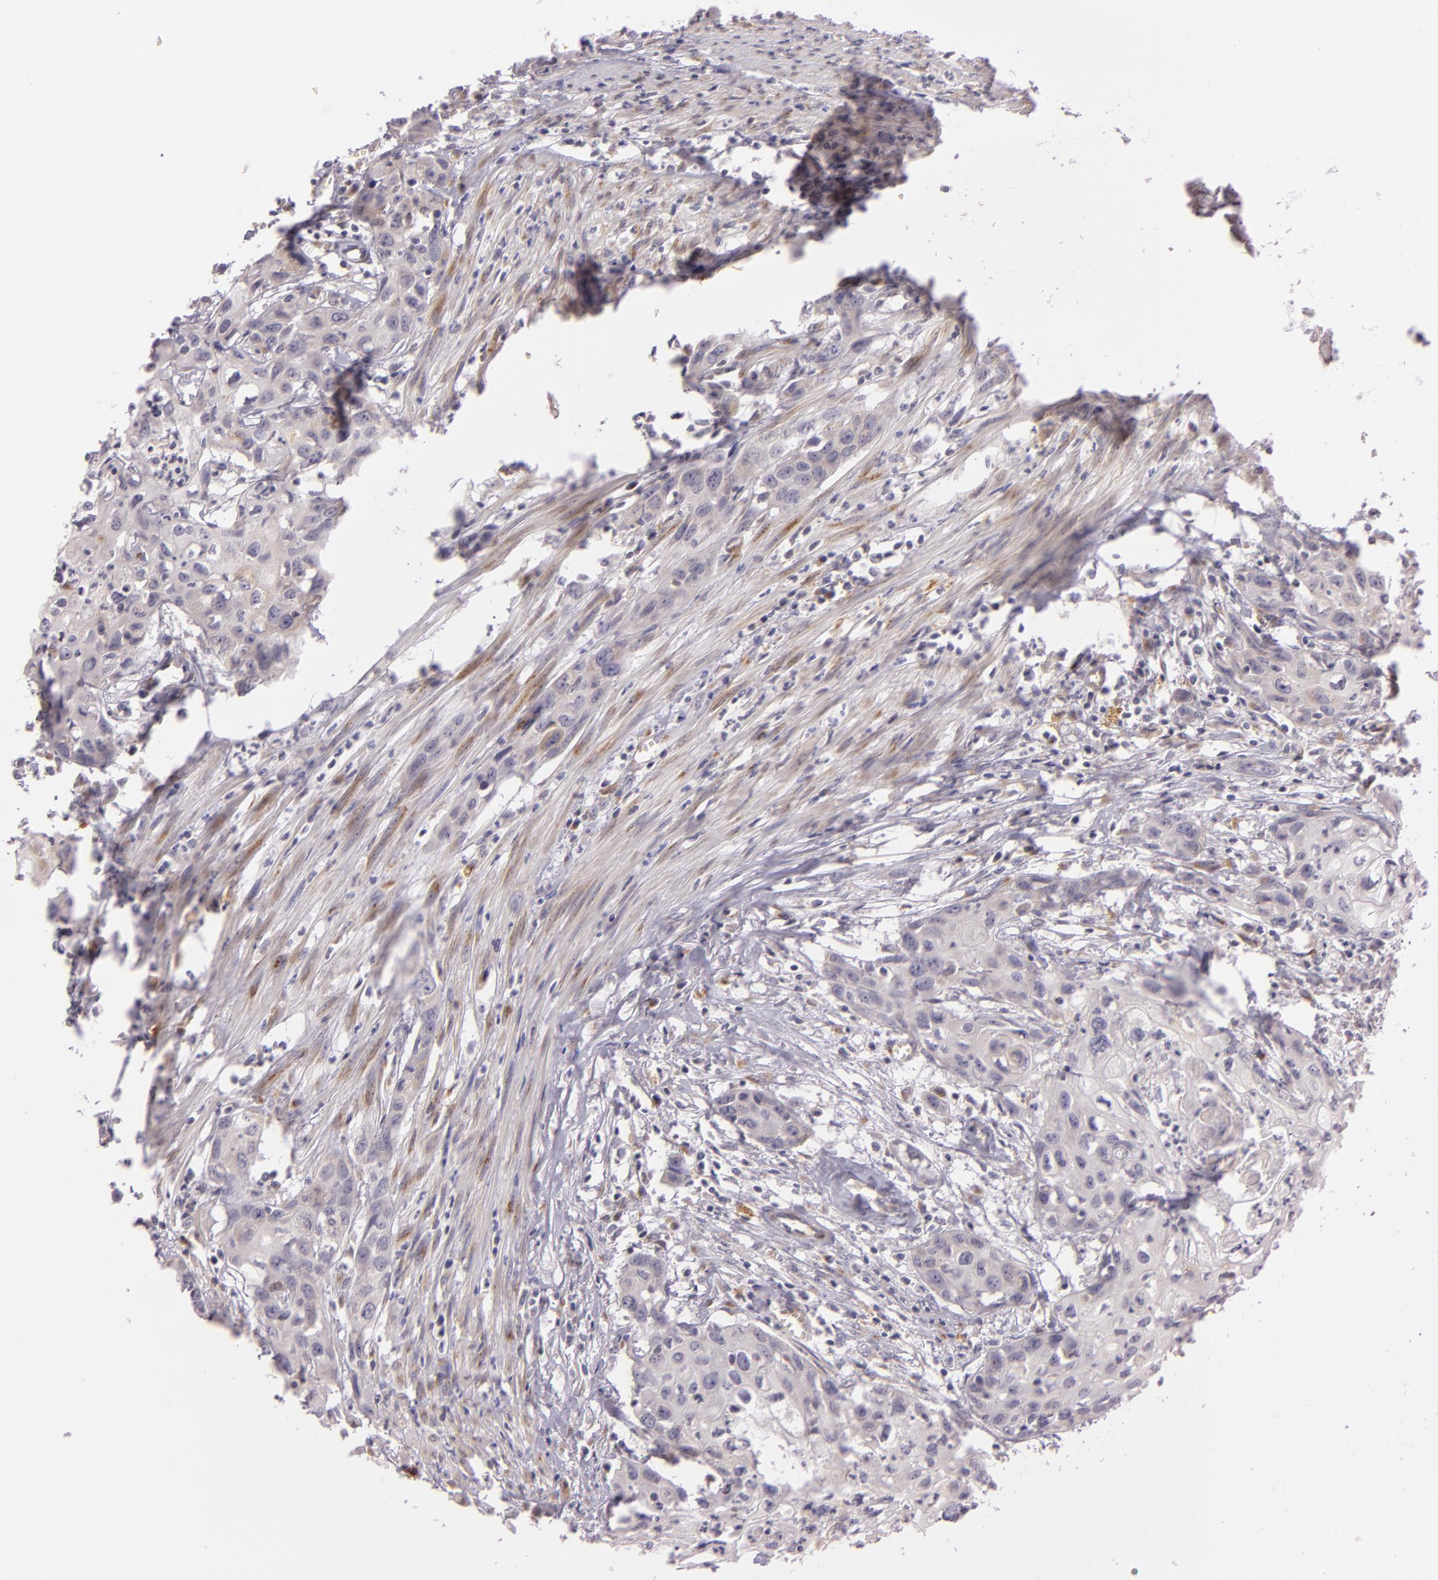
{"staining": {"intensity": "weak", "quantity": ">75%", "location": "cytoplasmic/membranous"}, "tissue": "urothelial cancer", "cell_type": "Tumor cells", "image_type": "cancer", "snomed": [{"axis": "morphology", "description": "Urothelial carcinoma, High grade"}, {"axis": "topography", "description": "Urinary bladder"}], "caption": "DAB (3,3'-diaminobenzidine) immunohistochemical staining of human high-grade urothelial carcinoma shows weak cytoplasmic/membranous protein staining in about >75% of tumor cells.", "gene": "LGMN", "patient": {"sex": "male", "age": 54}}